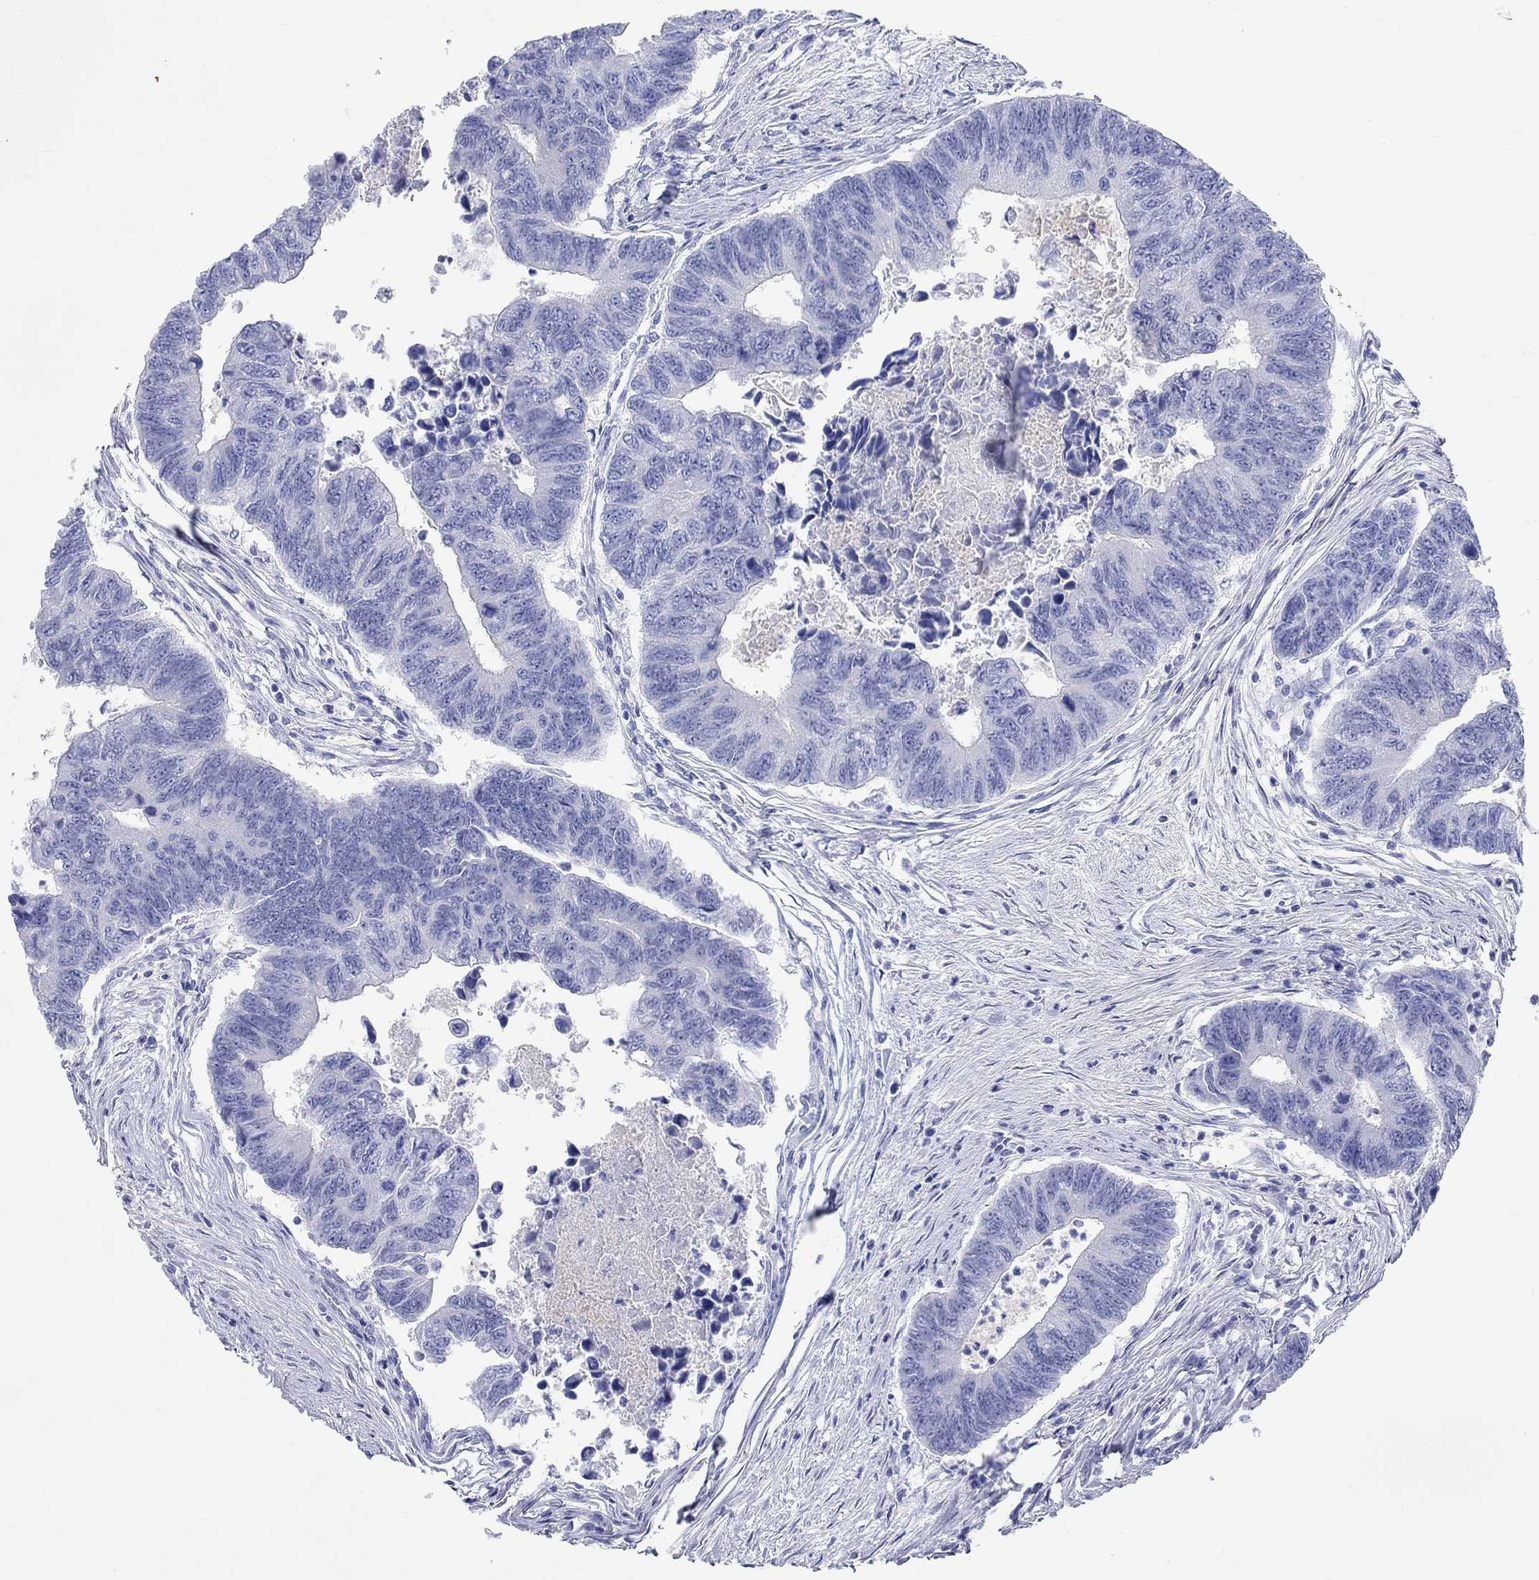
{"staining": {"intensity": "negative", "quantity": "none", "location": "none"}, "tissue": "colorectal cancer", "cell_type": "Tumor cells", "image_type": "cancer", "snomed": [{"axis": "morphology", "description": "Adenocarcinoma, NOS"}, {"axis": "topography", "description": "Colon"}], "caption": "High power microscopy histopathology image of an immunohistochemistry (IHC) micrograph of adenocarcinoma (colorectal), revealing no significant positivity in tumor cells.", "gene": "SPATA9", "patient": {"sex": "female", "age": 65}}